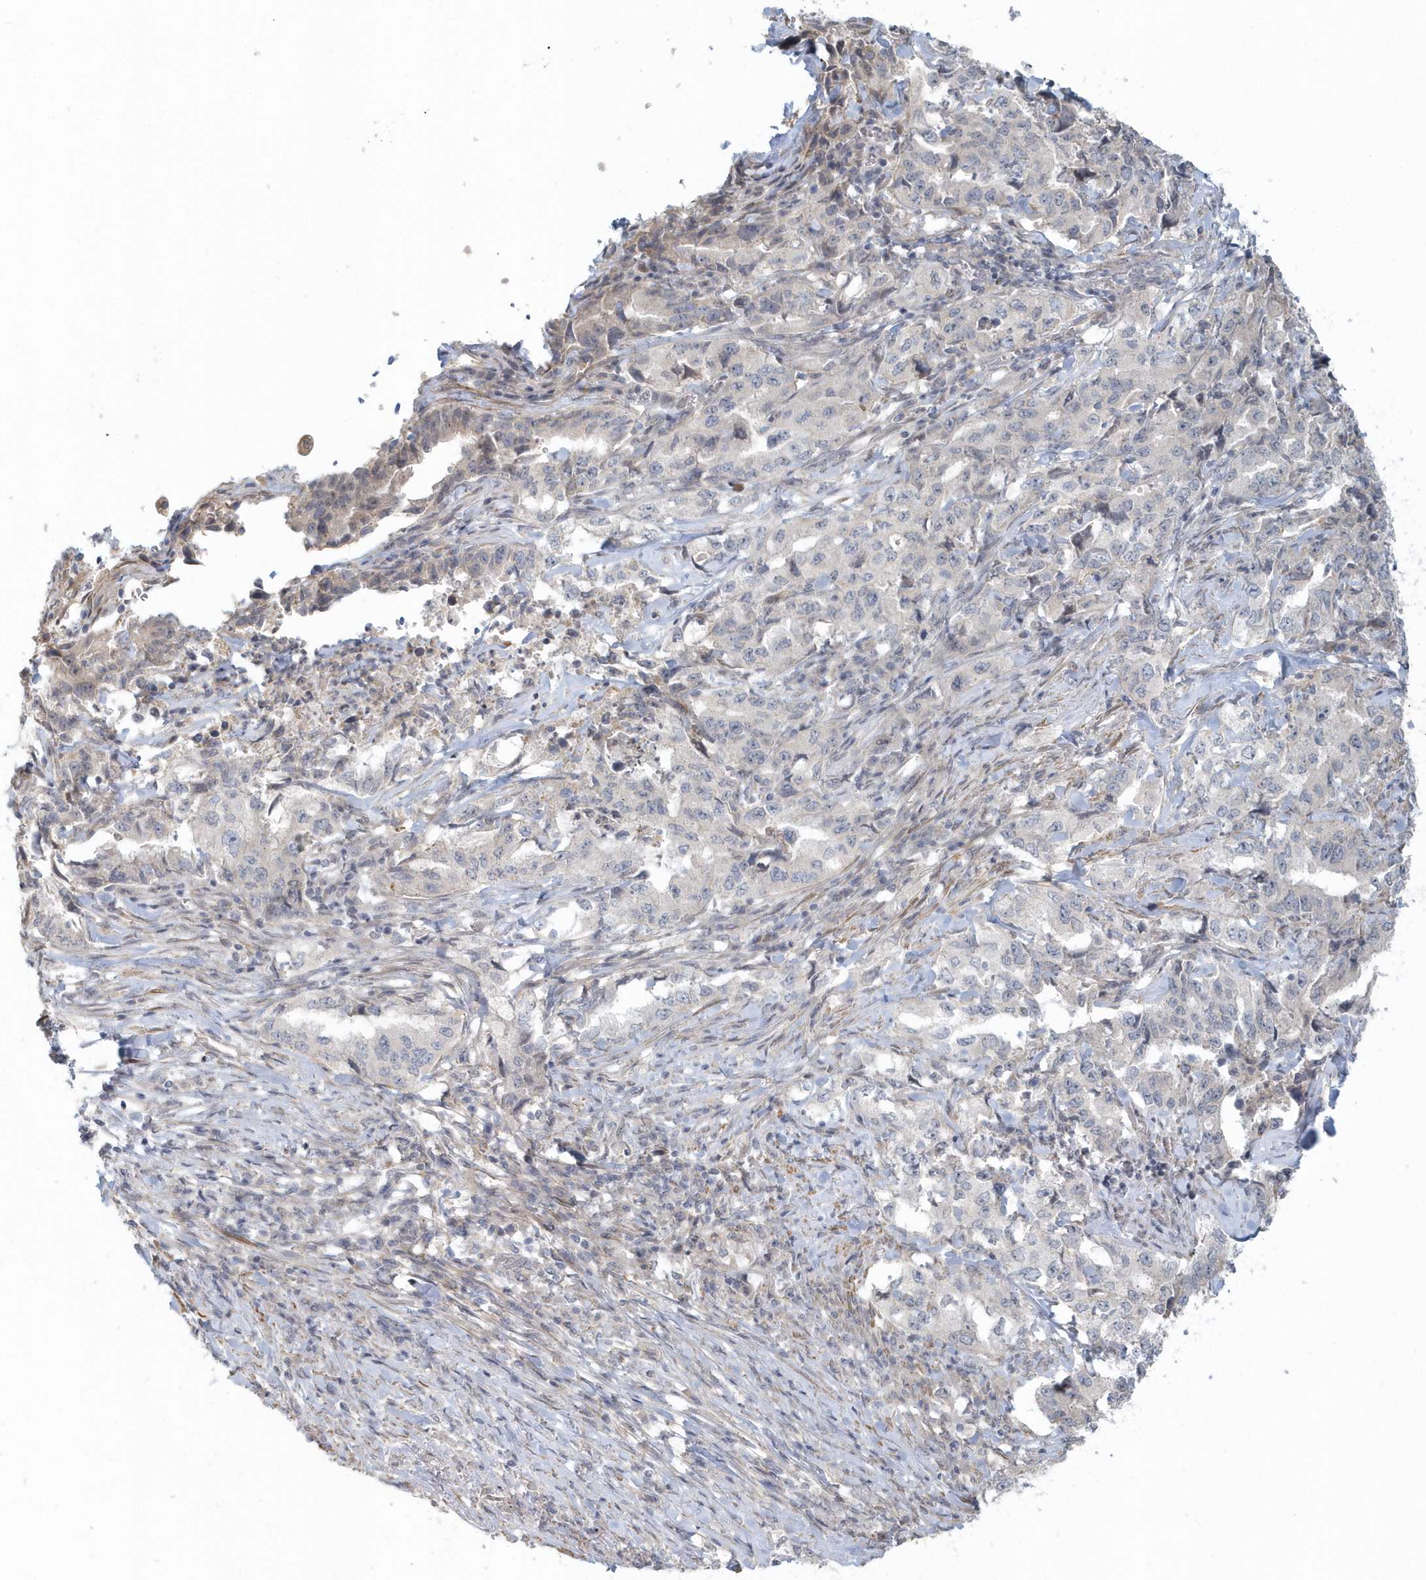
{"staining": {"intensity": "negative", "quantity": "none", "location": "none"}, "tissue": "lung cancer", "cell_type": "Tumor cells", "image_type": "cancer", "snomed": [{"axis": "morphology", "description": "Adenocarcinoma, NOS"}, {"axis": "topography", "description": "Lung"}], "caption": "Micrograph shows no protein staining in tumor cells of lung cancer tissue.", "gene": "NAPB", "patient": {"sex": "female", "age": 51}}